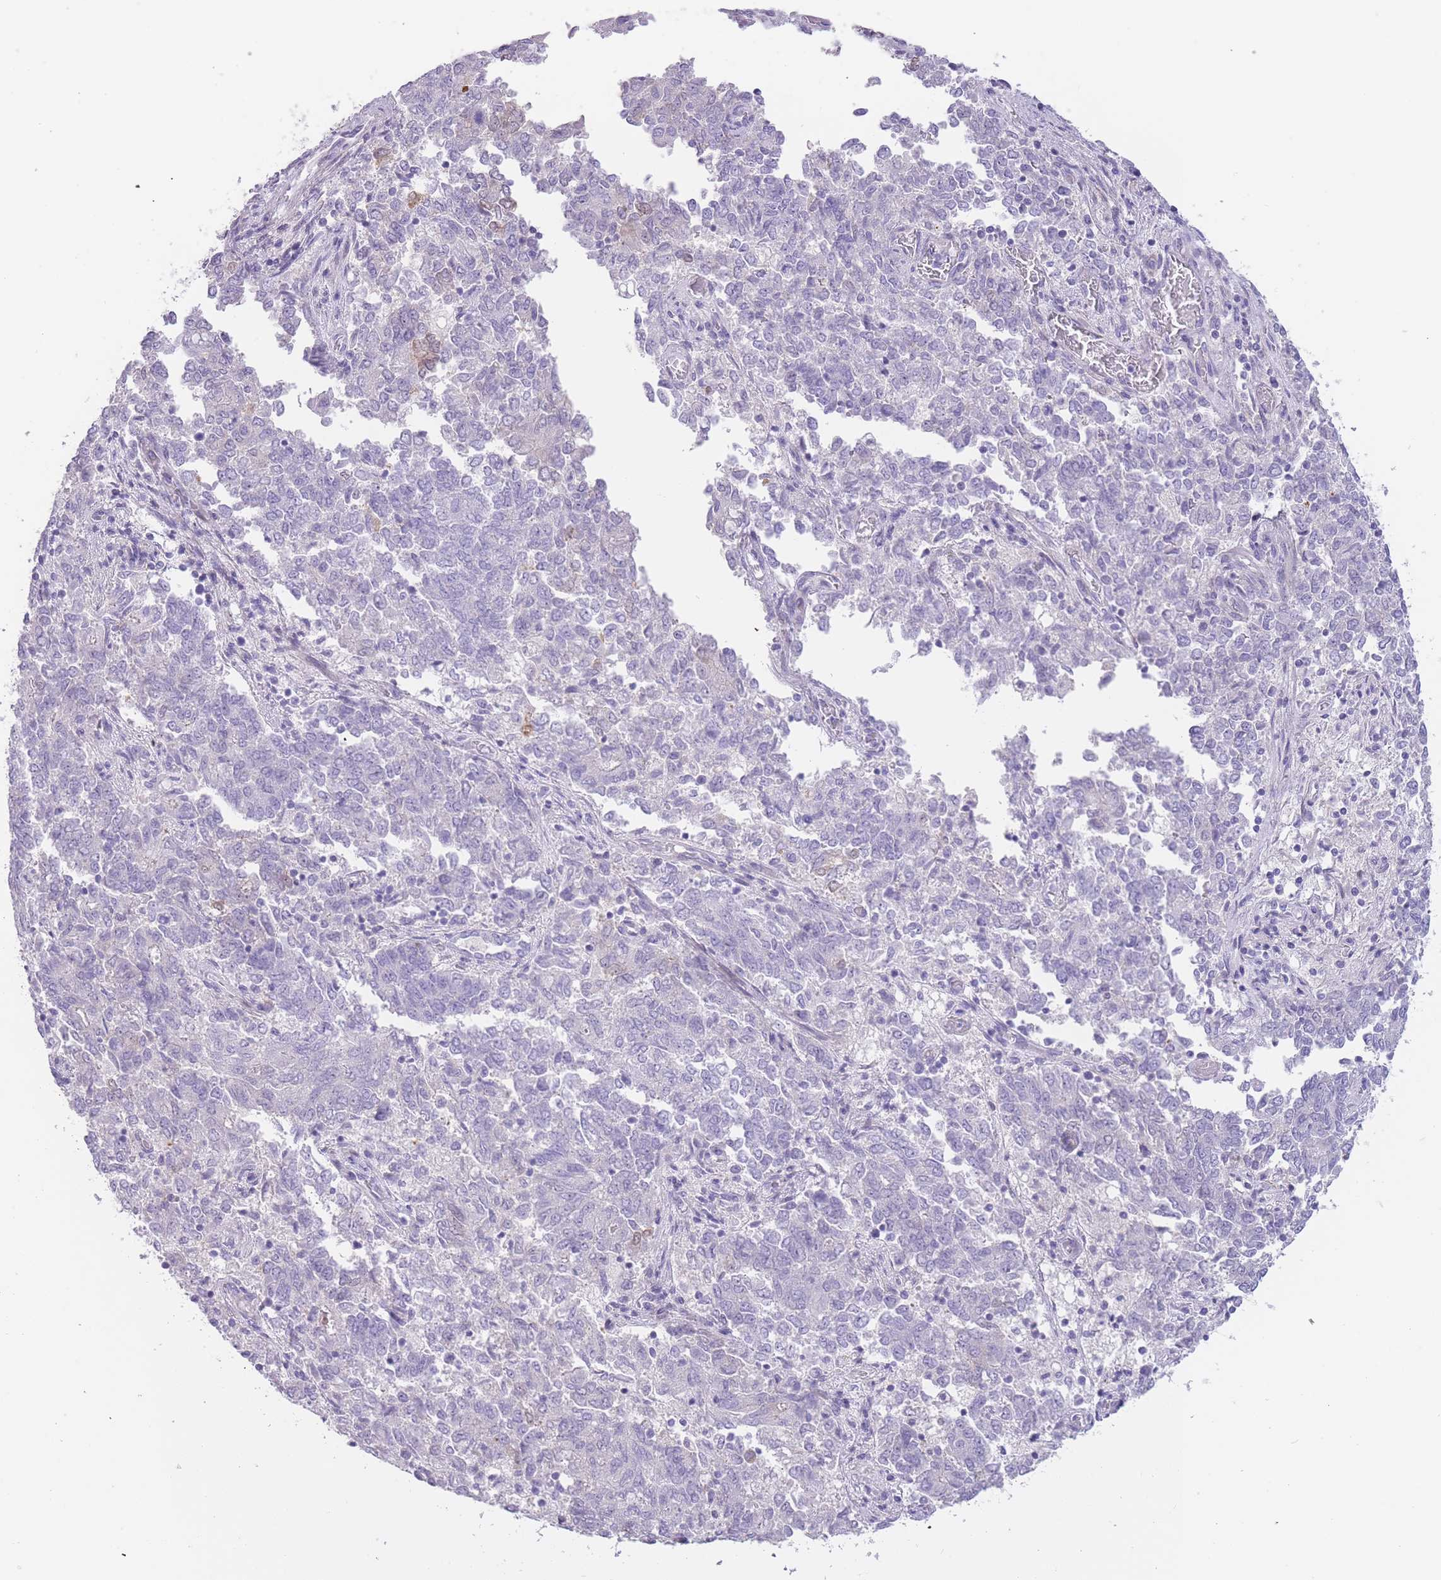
{"staining": {"intensity": "negative", "quantity": "none", "location": "none"}, "tissue": "endometrial cancer", "cell_type": "Tumor cells", "image_type": "cancer", "snomed": [{"axis": "morphology", "description": "Adenocarcinoma, NOS"}, {"axis": "topography", "description": "Endometrium"}], "caption": "There is no significant positivity in tumor cells of endometrial cancer (adenocarcinoma).", "gene": "IMPG1", "patient": {"sex": "female", "age": 80}}